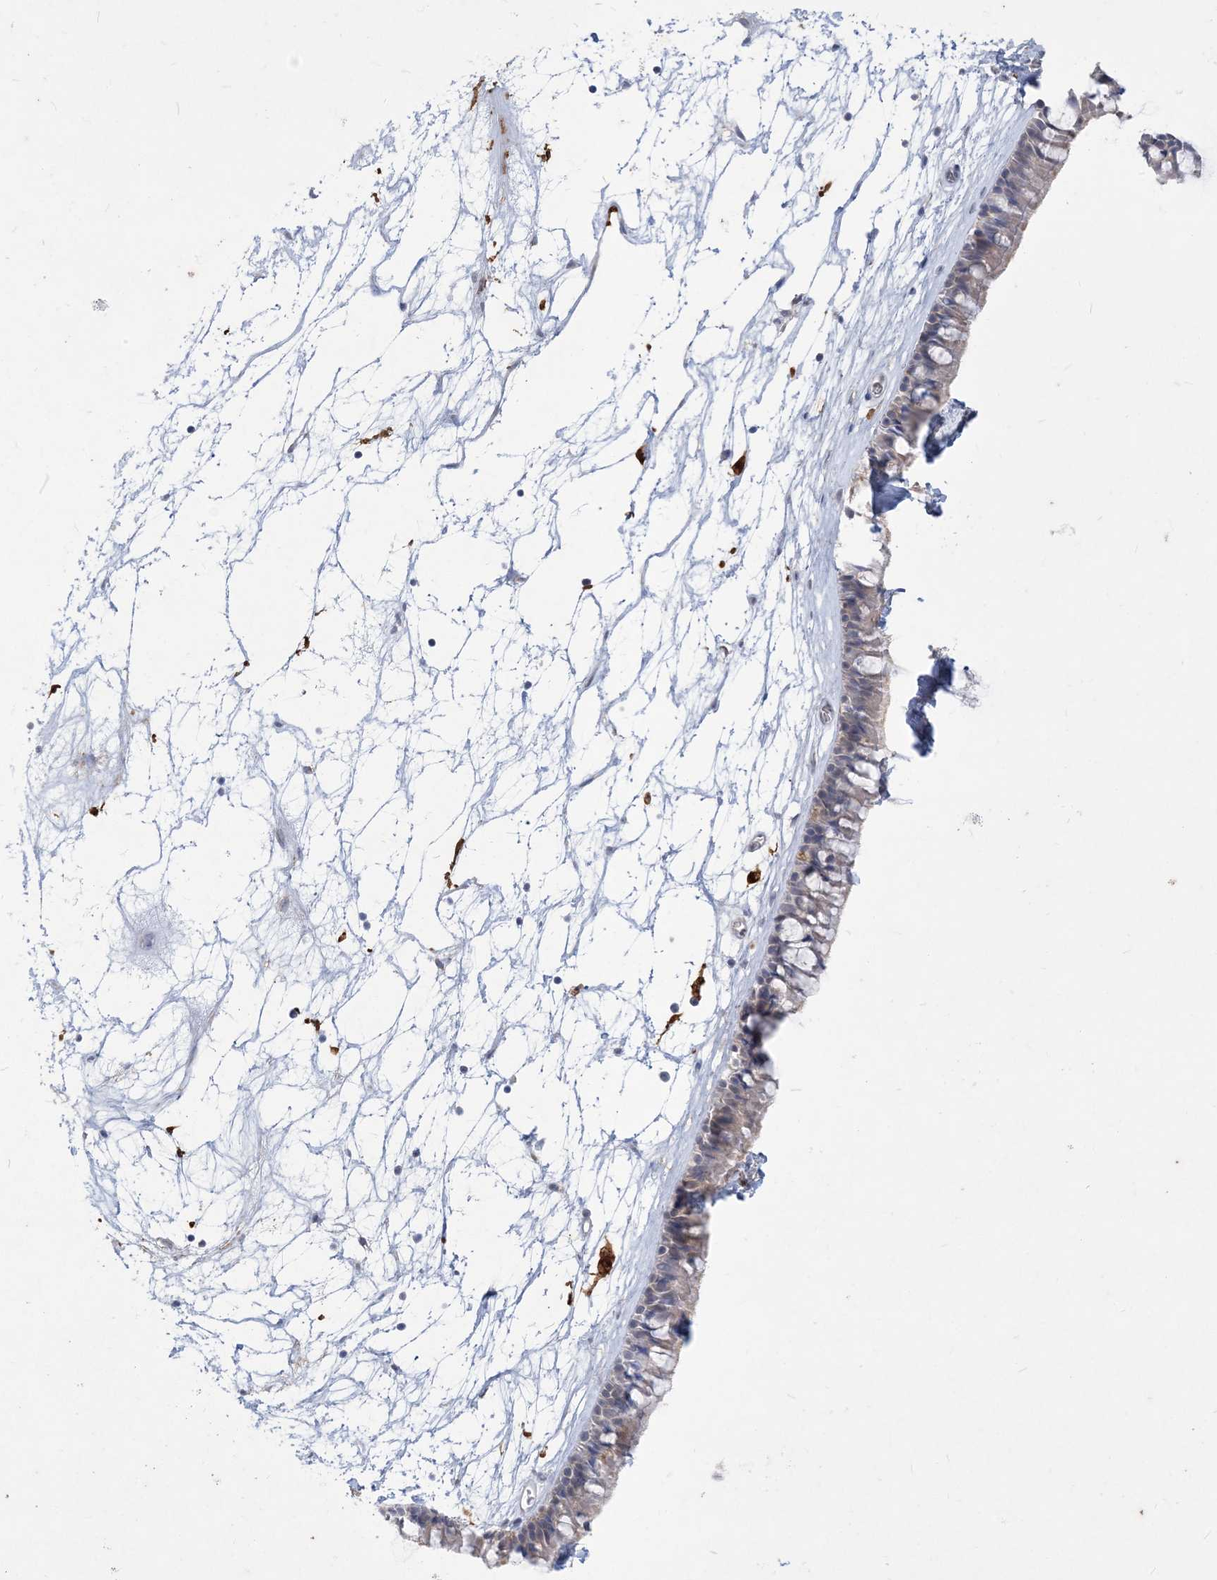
{"staining": {"intensity": "weak", "quantity": "<25%", "location": "cytoplasmic/membranous"}, "tissue": "nasopharynx", "cell_type": "Respiratory epithelial cells", "image_type": "normal", "snomed": [{"axis": "morphology", "description": "Normal tissue, NOS"}, {"axis": "topography", "description": "Nasopharynx"}], "caption": "Immunohistochemistry (IHC) photomicrograph of normal nasopharynx: nasopharynx stained with DAB shows no significant protein positivity in respiratory epithelial cells.", "gene": "TSPEAR", "patient": {"sex": "male", "age": 64}}